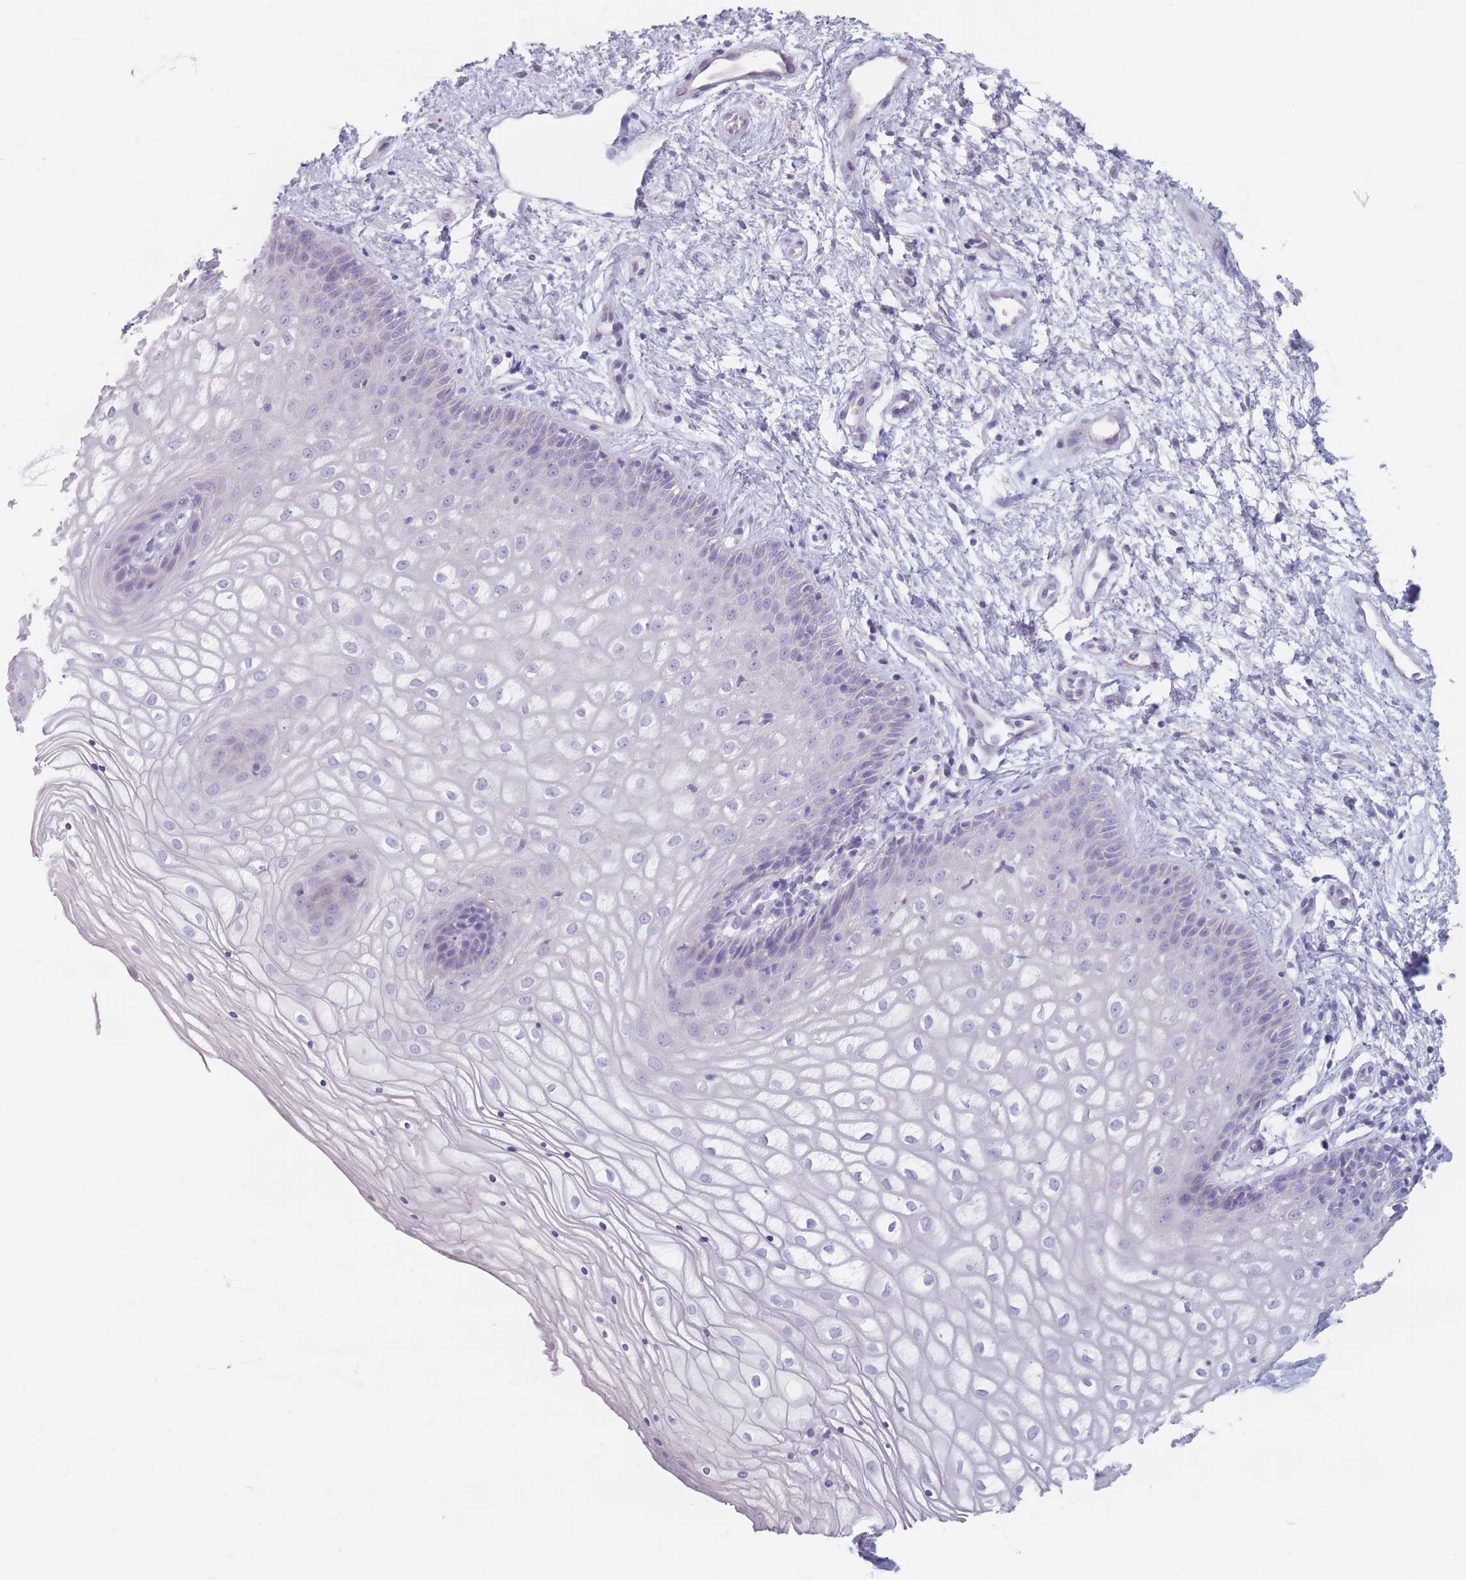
{"staining": {"intensity": "negative", "quantity": "none", "location": "none"}, "tissue": "vagina", "cell_type": "Squamous epithelial cells", "image_type": "normal", "snomed": [{"axis": "morphology", "description": "Normal tissue, NOS"}, {"axis": "topography", "description": "Vagina"}], "caption": "High power microscopy image of an immunohistochemistry histopathology image of benign vagina, revealing no significant positivity in squamous epithelial cells. (DAB immunohistochemistry, high magnification).", "gene": "PIGM", "patient": {"sex": "female", "age": 34}}